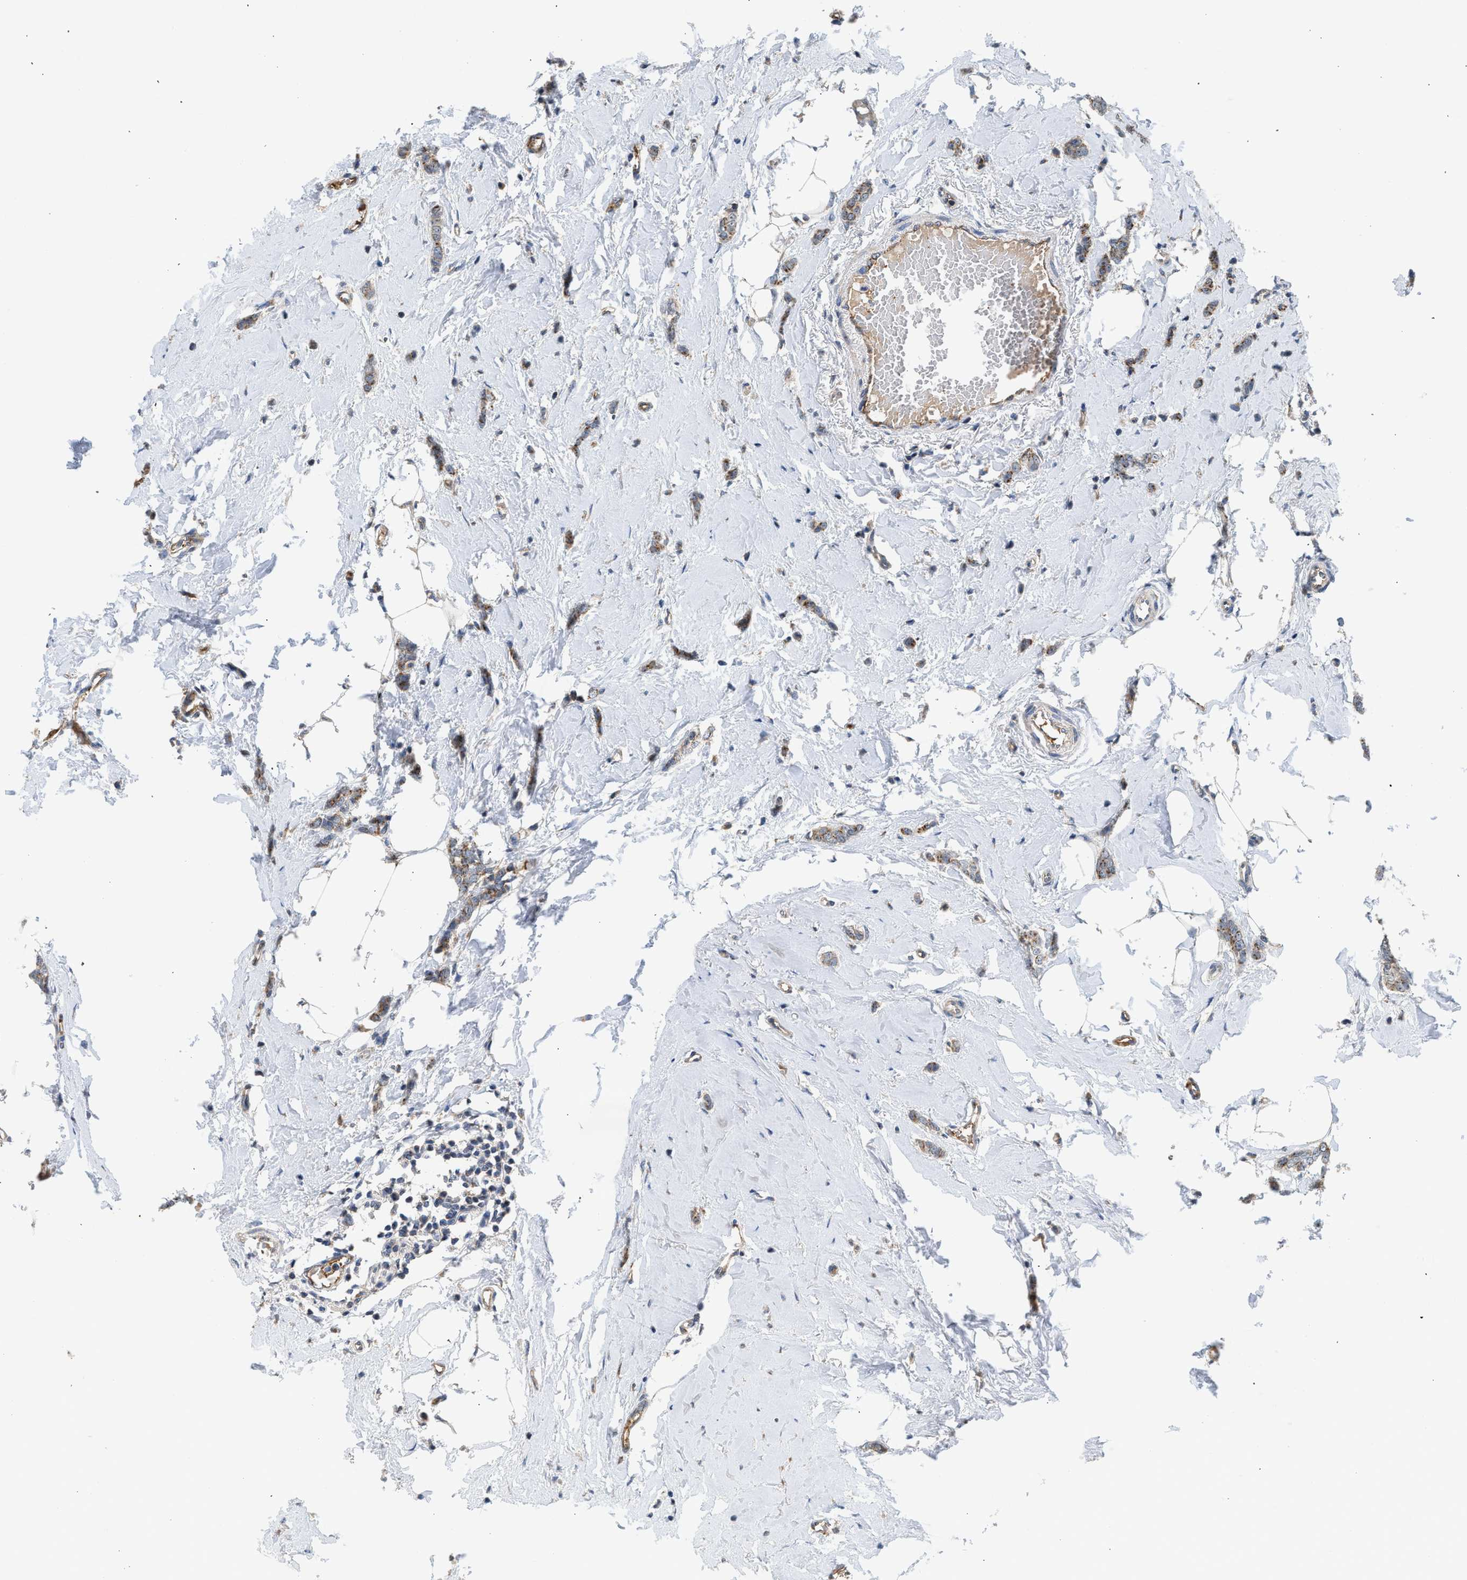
{"staining": {"intensity": "moderate", "quantity": ">75%", "location": "cytoplasmic/membranous"}, "tissue": "breast cancer", "cell_type": "Tumor cells", "image_type": "cancer", "snomed": [{"axis": "morphology", "description": "Lobular carcinoma"}, {"axis": "topography", "description": "Skin"}, {"axis": "topography", "description": "Breast"}], "caption": "DAB immunohistochemical staining of breast cancer exhibits moderate cytoplasmic/membranous protein staining in approximately >75% of tumor cells. Using DAB (3,3'-diaminobenzidine) (brown) and hematoxylin (blue) stains, captured at high magnification using brightfield microscopy.", "gene": "PIM1", "patient": {"sex": "female", "age": 46}}